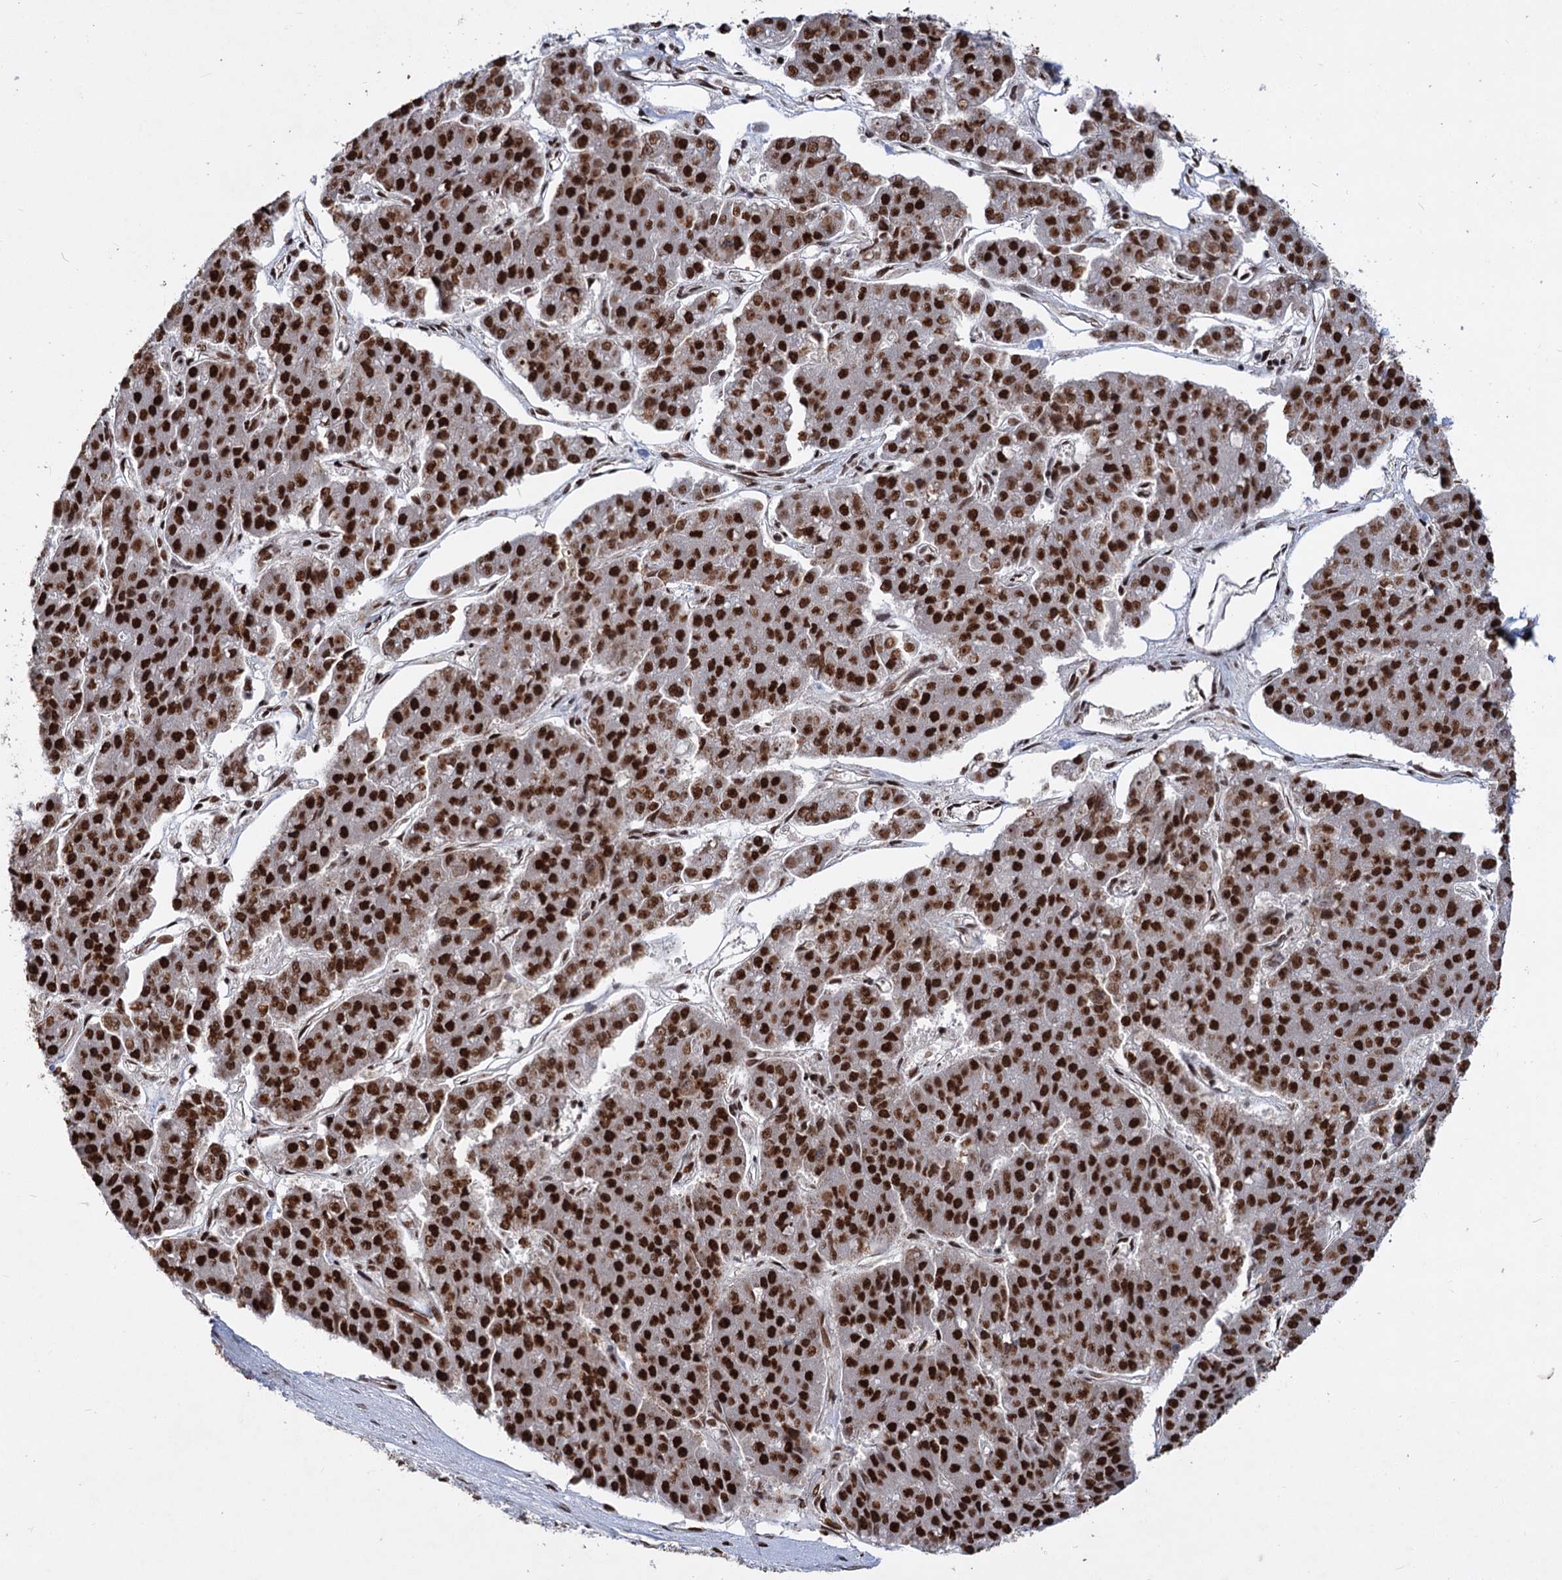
{"staining": {"intensity": "strong", "quantity": ">75%", "location": "nuclear"}, "tissue": "pancreatic cancer", "cell_type": "Tumor cells", "image_type": "cancer", "snomed": [{"axis": "morphology", "description": "Adenocarcinoma, NOS"}, {"axis": "topography", "description": "Pancreas"}], "caption": "Protein positivity by immunohistochemistry displays strong nuclear staining in approximately >75% of tumor cells in adenocarcinoma (pancreatic). (Stains: DAB (3,3'-diaminobenzidine) in brown, nuclei in blue, Microscopy: brightfield microscopy at high magnification).", "gene": "MAML1", "patient": {"sex": "male", "age": 50}}